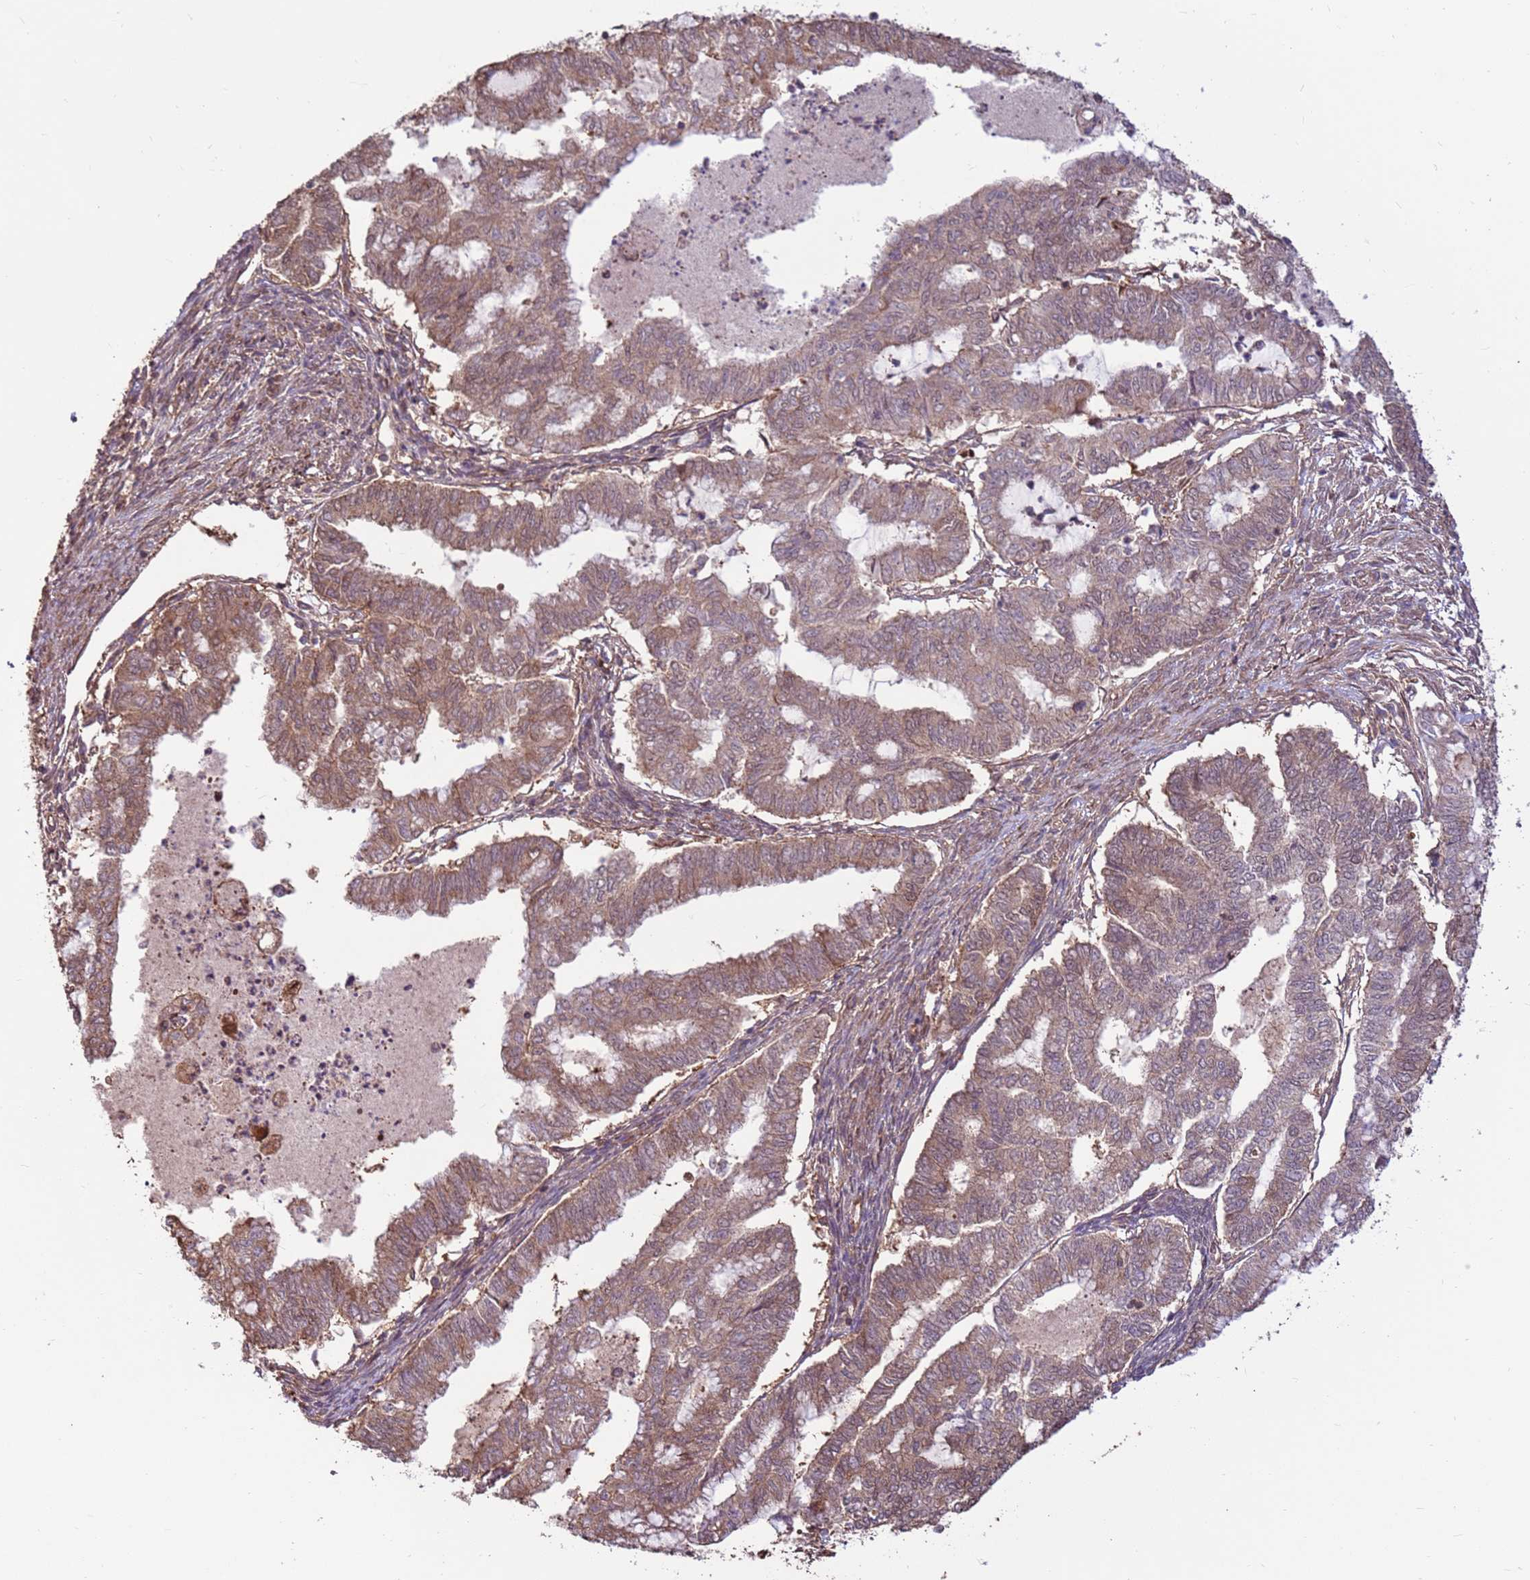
{"staining": {"intensity": "moderate", "quantity": "25%-75%", "location": "cytoplasmic/membranous,nuclear"}, "tissue": "endometrial cancer", "cell_type": "Tumor cells", "image_type": "cancer", "snomed": [{"axis": "morphology", "description": "Adenocarcinoma, NOS"}, {"axis": "topography", "description": "Endometrium"}], "caption": "Human endometrial cancer (adenocarcinoma) stained with a protein marker displays moderate staining in tumor cells.", "gene": "CCDC112", "patient": {"sex": "female", "age": 79}}